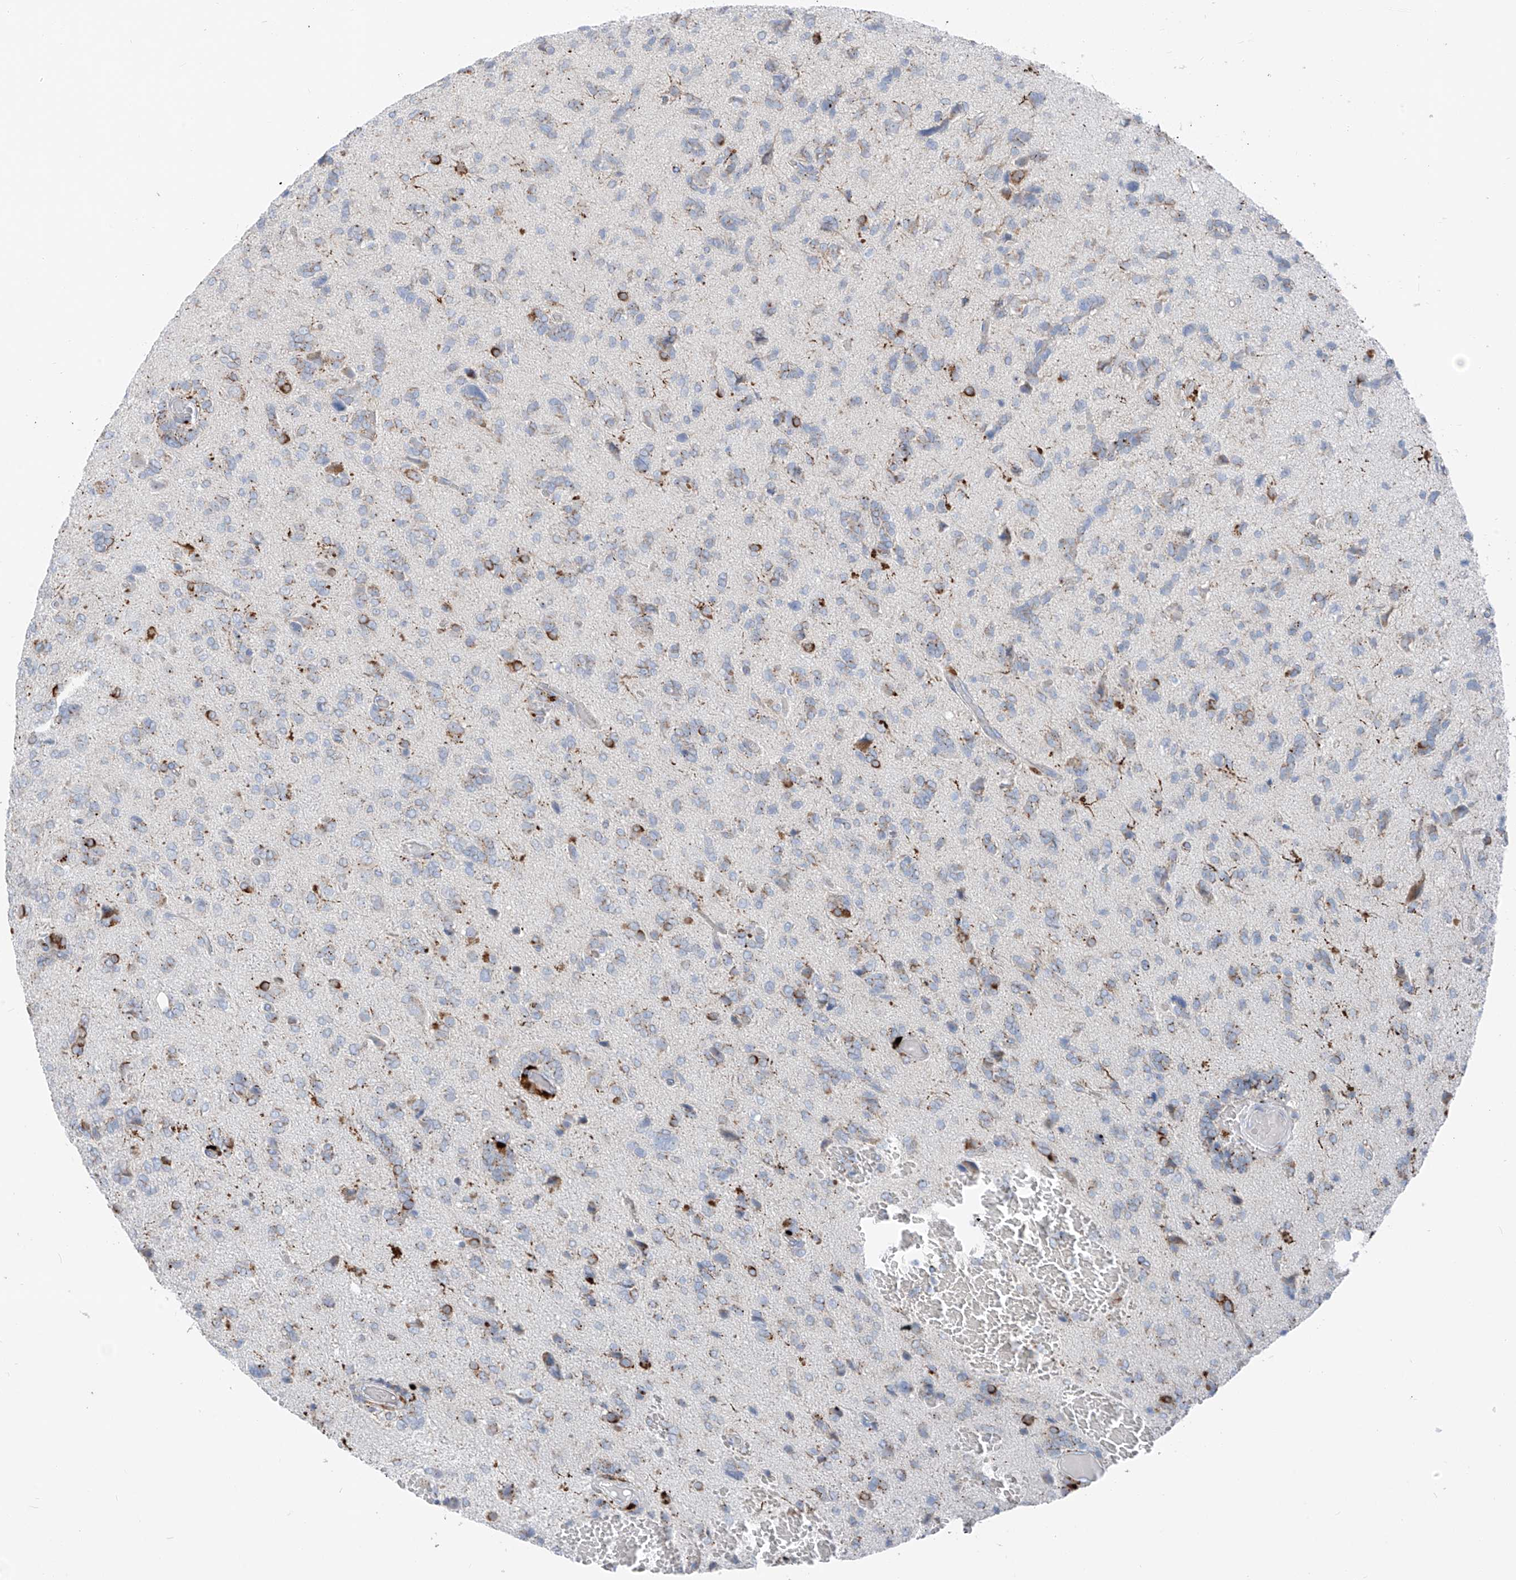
{"staining": {"intensity": "moderate", "quantity": ">75%", "location": "cytoplasmic/membranous"}, "tissue": "glioma", "cell_type": "Tumor cells", "image_type": "cancer", "snomed": [{"axis": "morphology", "description": "Glioma, malignant, High grade"}, {"axis": "topography", "description": "Brain"}], "caption": "Human malignant glioma (high-grade) stained with a brown dye exhibits moderate cytoplasmic/membranous positive staining in approximately >75% of tumor cells.", "gene": "GPR137C", "patient": {"sex": "female", "age": 59}}